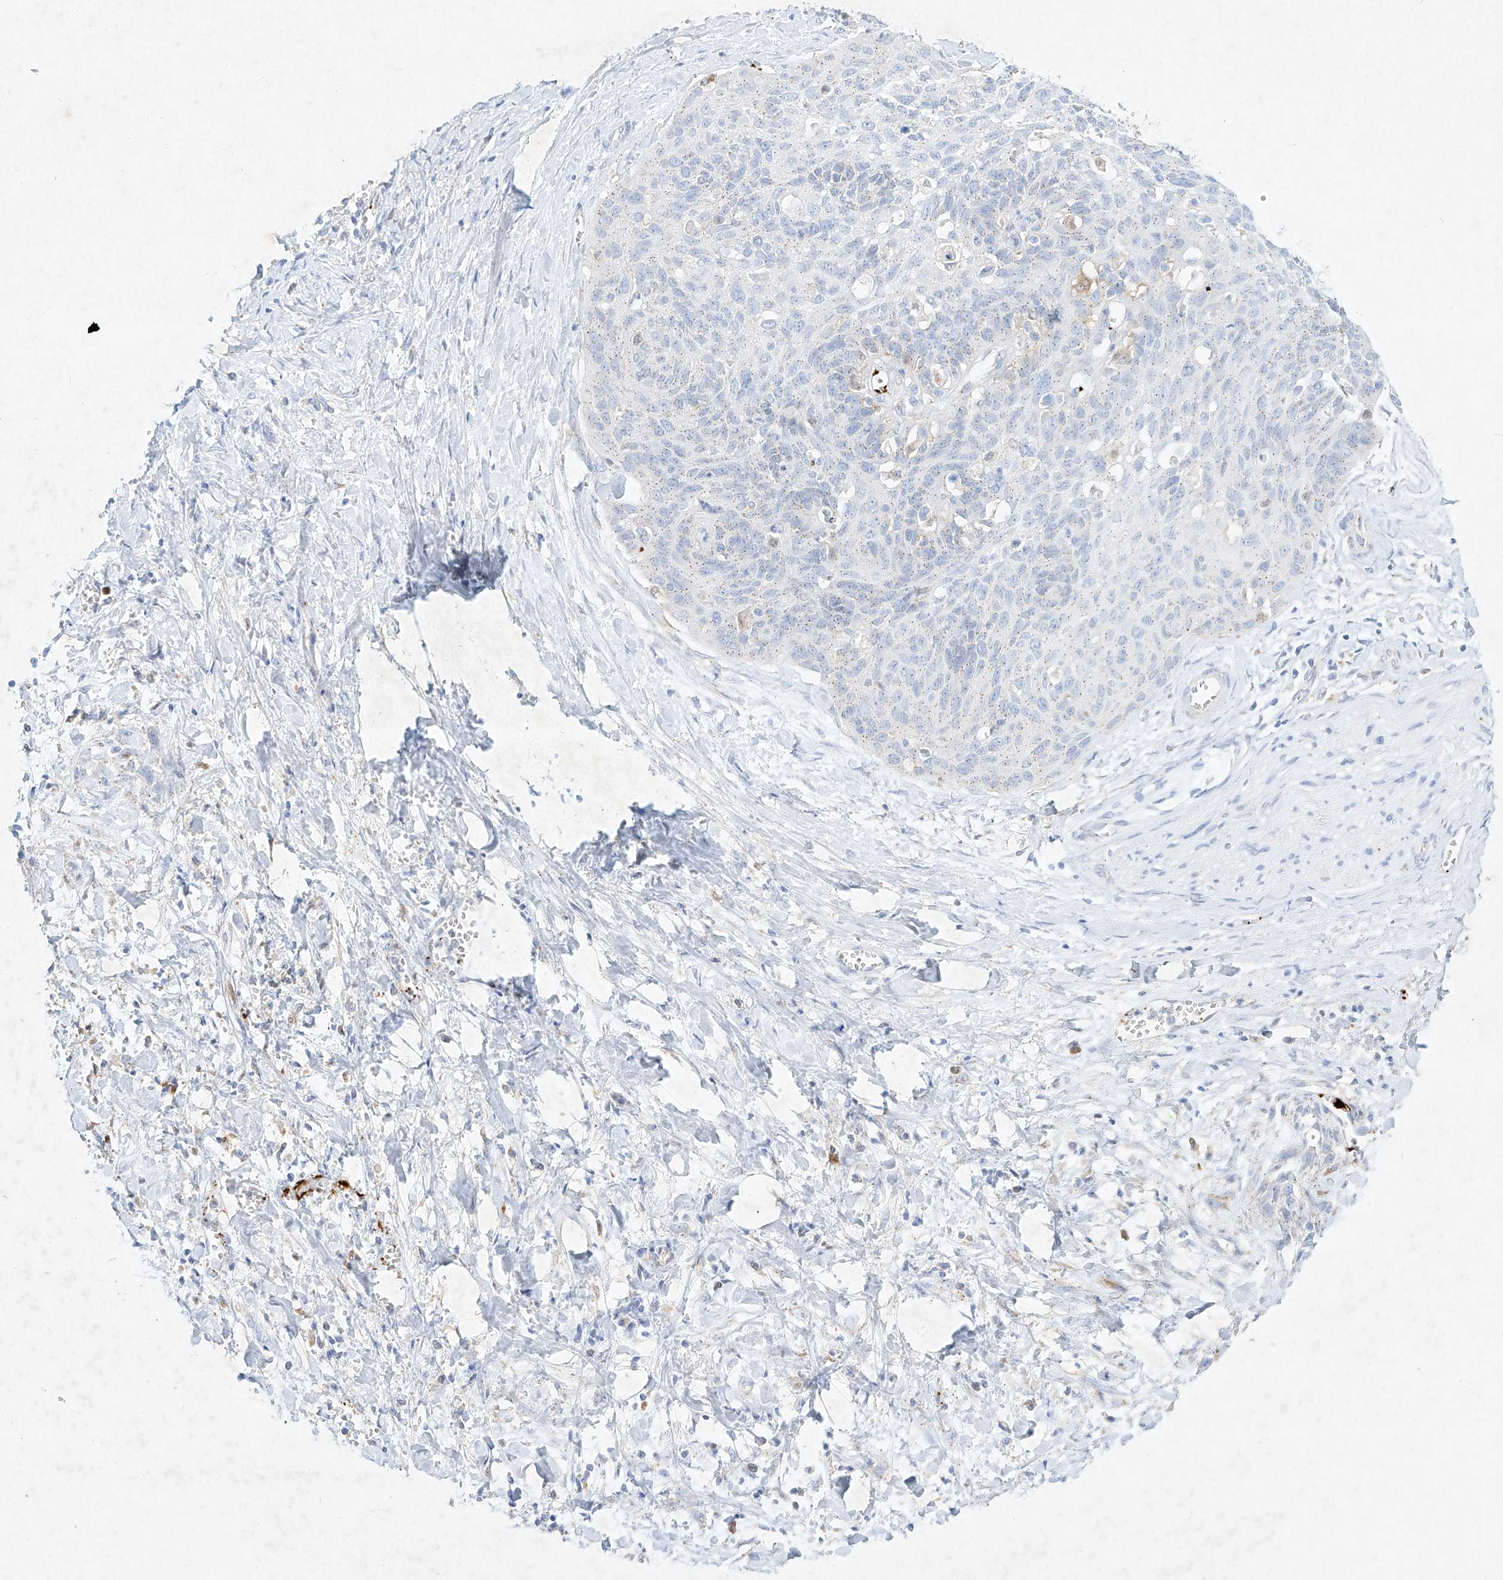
{"staining": {"intensity": "negative", "quantity": "none", "location": "none"}, "tissue": "cervical cancer", "cell_type": "Tumor cells", "image_type": "cancer", "snomed": [{"axis": "morphology", "description": "Squamous cell carcinoma, NOS"}, {"axis": "topography", "description": "Cervix"}], "caption": "Tumor cells are negative for protein expression in human squamous cell carcinoma (cervical).", "gene": "PLEK", "patient": {"sex": "female", "age": 55}}